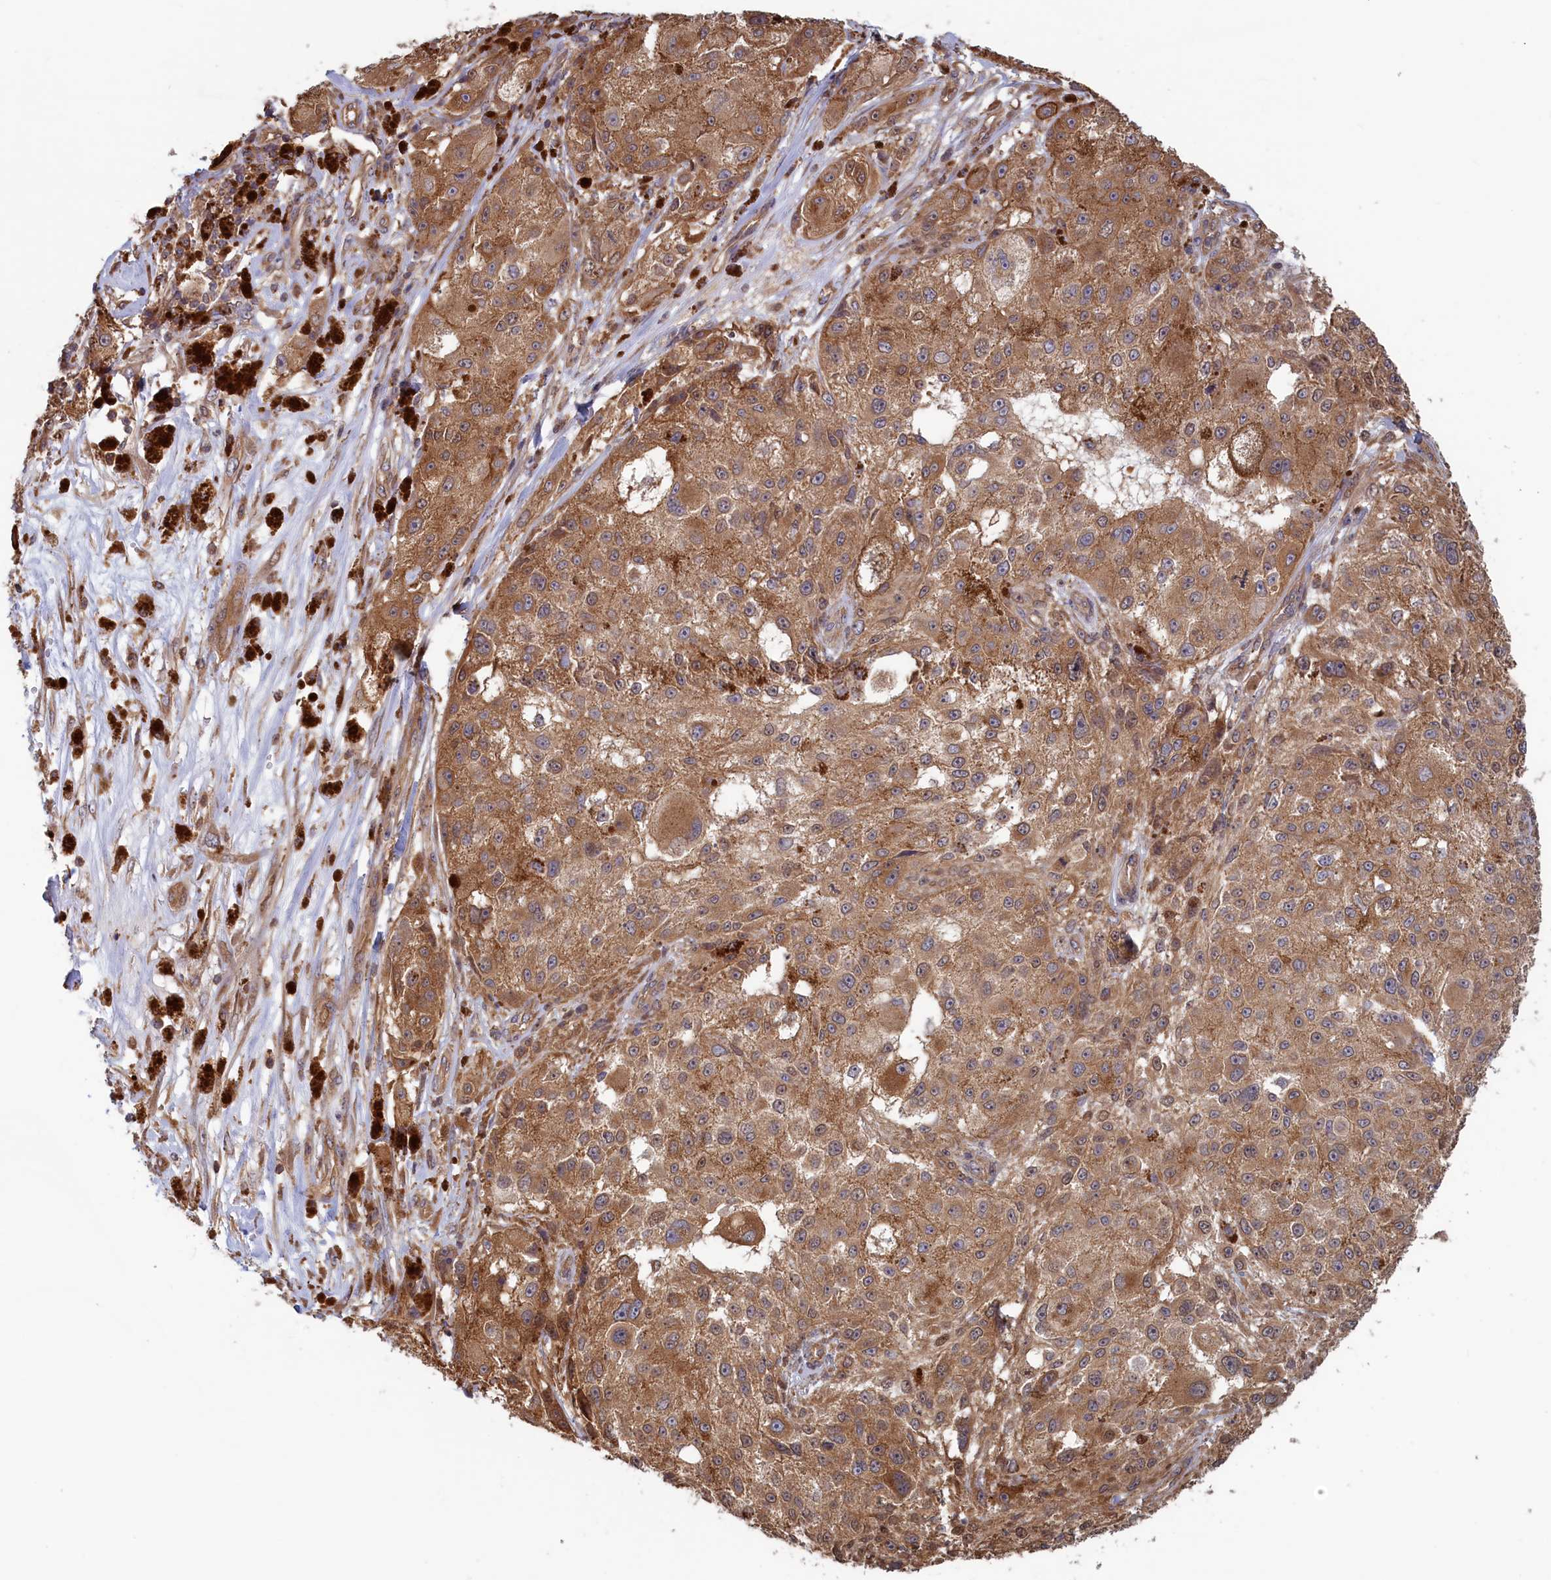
{"staining": {"intensity": "moderate", "quantity": ">75%", "location": "cytoplasmic/membranous"}, "tissue": "melanoma", "cell_type": "Tumor cells", "image_type": "cancer", "snomed": [{"axis": "morphology", "description": "Necrosis, NOS"}, {"axis": "morphology", "description": "Malignant melanoma, NOS"}, {"axis": "topography", "description": "Skin"}], "caption": "Protein staining of malignant melanoma tissue displays moderate cytoplasmic/membranous expression in approximately >75% of tumor cells.", "gene": "RILPL1", "patient": {"sex": "female", "age": 87}}